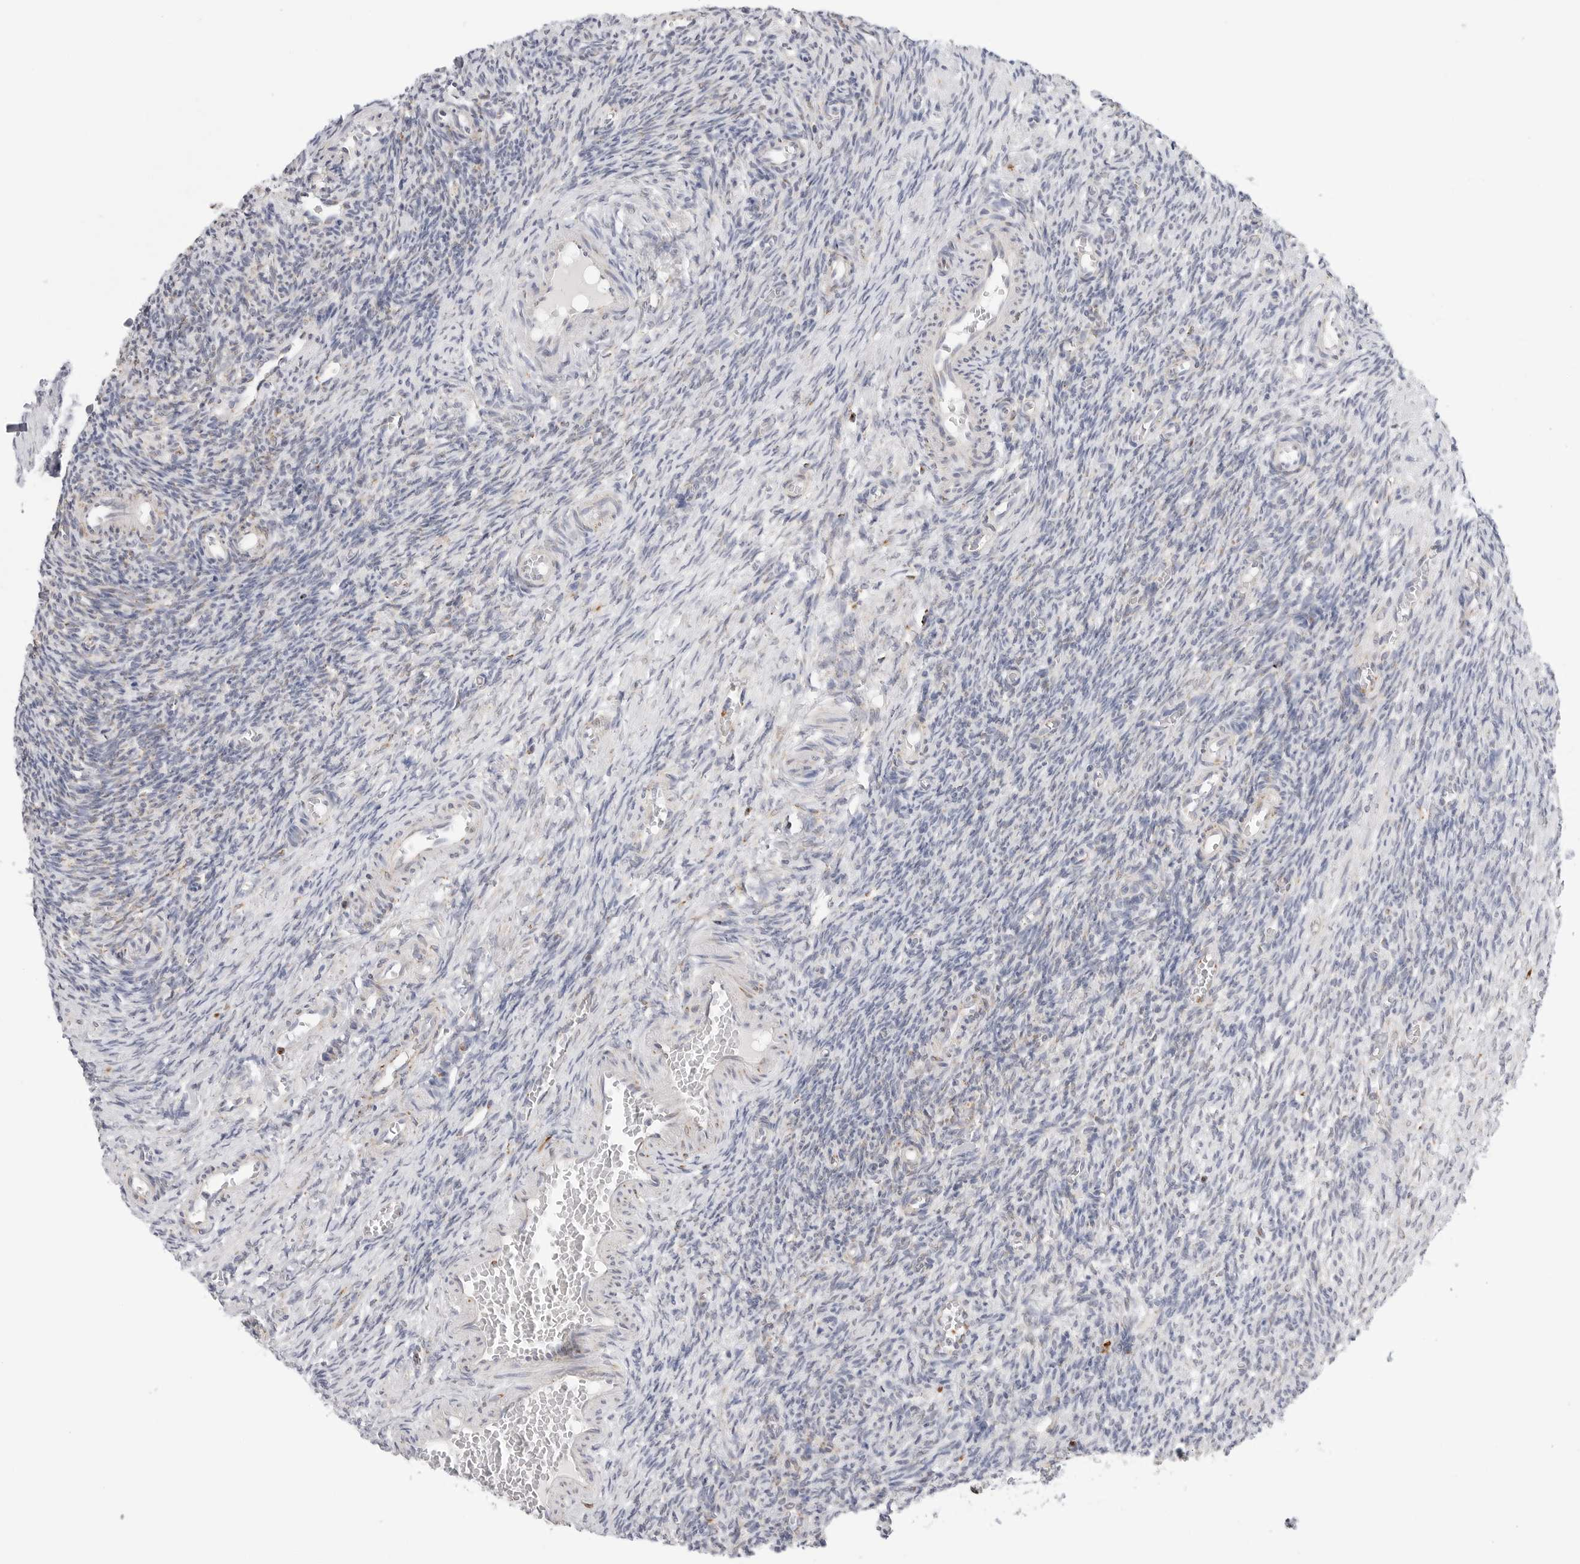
{"staining": {"intensity": "strong", "quantity": ">75%", "location": "cytoplasmic/membranous"}, "tissue": "ovary", "cell_type": "Follicle cells", "image_type": "normal", "snomed": [{"axis": "morphology", "description": "Normal tissue, NOS"}, {"axis": "topography", "description": "Ovary"}], "caption": "A high amount of strong cytoplasmic/membranous positivity is appreciated in about >75% of follicle cells in unremarkable ovary.", "gene": "ATP5IF1", "patient": {"sex": "female", "age": 27}}